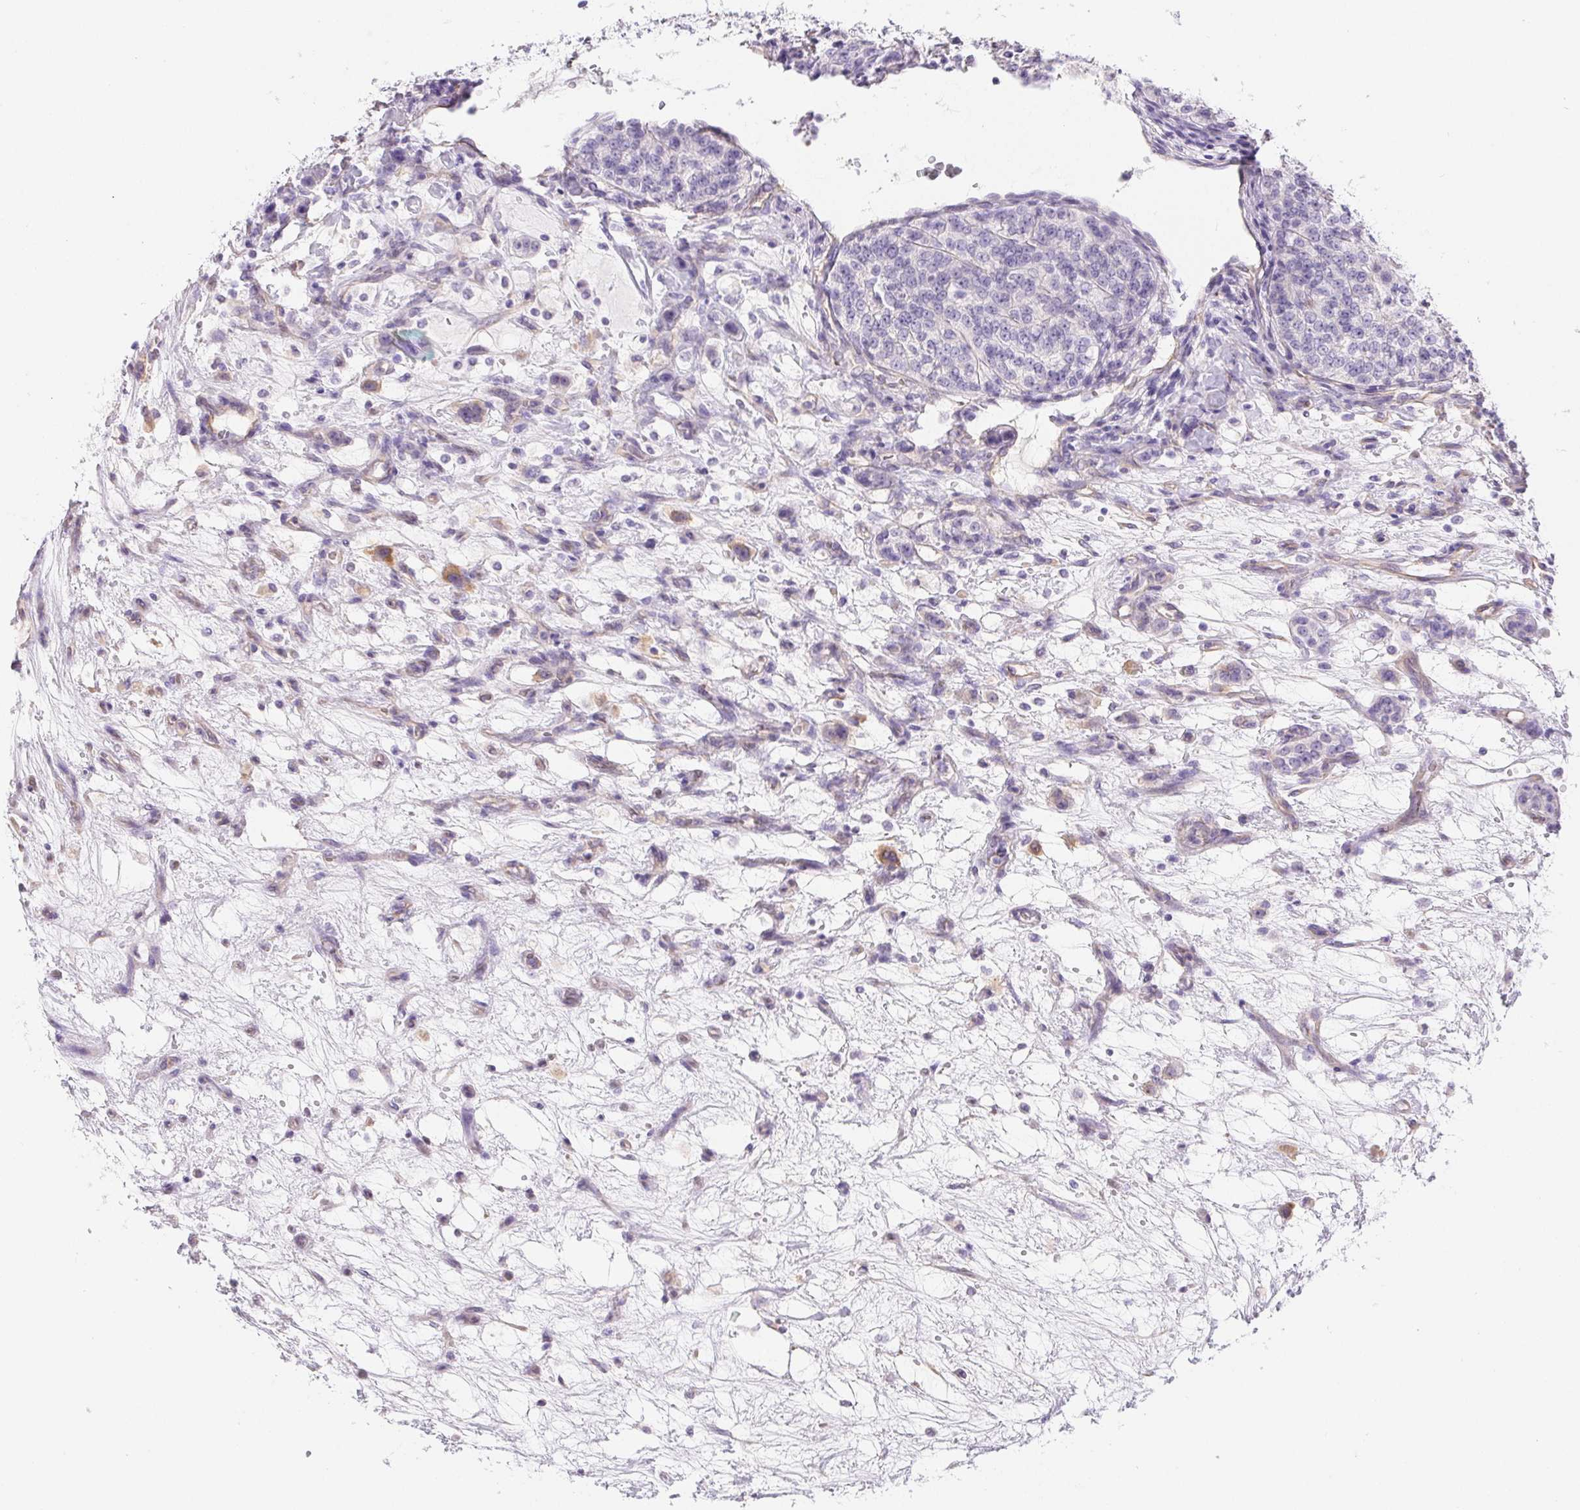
{"staining": {"intensity": "negative", "quantity": "none", "location": "none"}, "tissue": "renal cancer", "cell_type": "Tumor cells", "image_type": "cancer", "snomed": [{"axis": "morphology", "description": "Adenocarcinoma, NOS"}, {"axis": "topography", "description": "Kidney"}], "caption": "IHC micrograph of human renal adenocarcinoma stained for a protein (brown), which reveals no expression in tumor cells.", "gene": "PNLIP", "patient": {"sex": "female", "age": 63}}